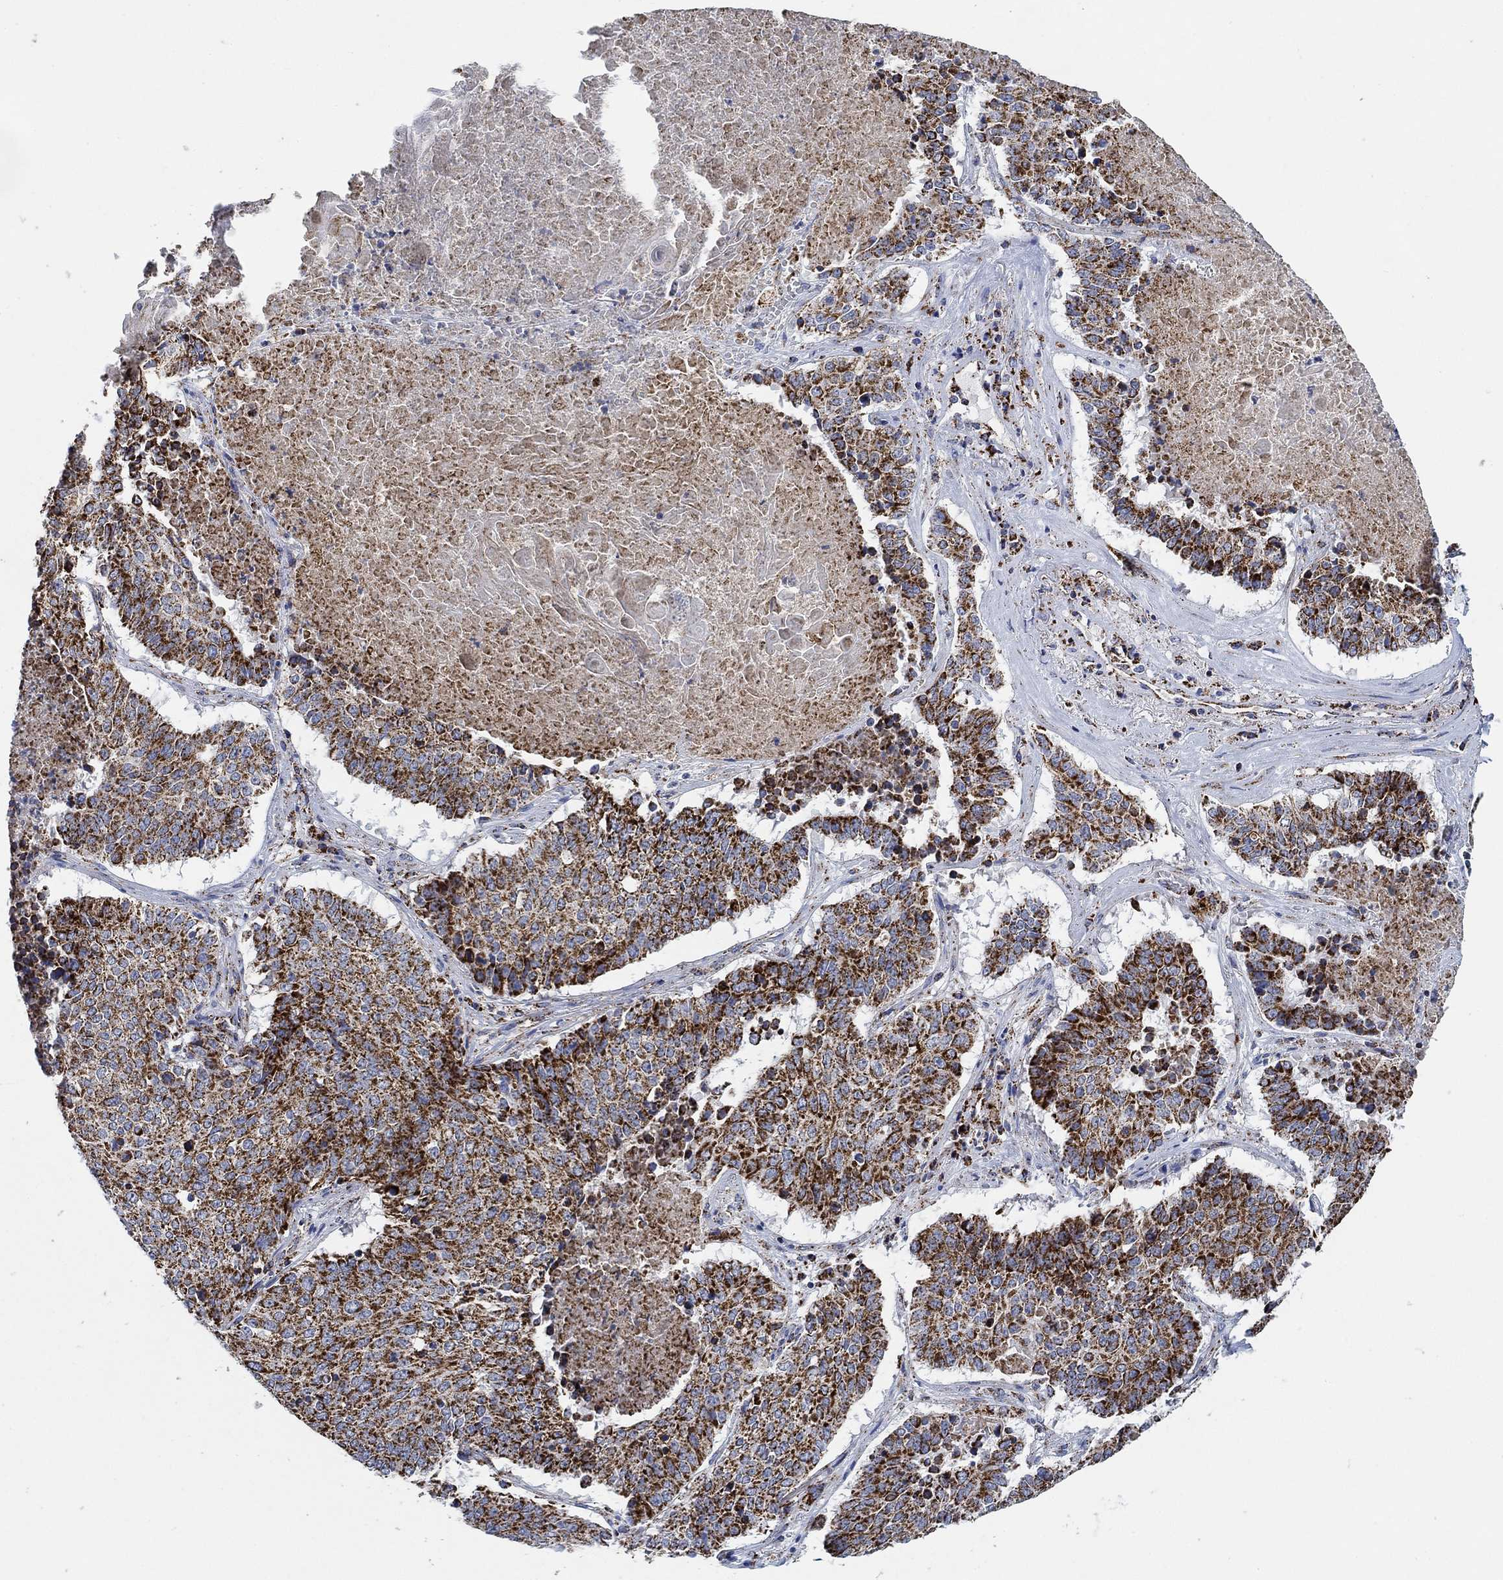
{"staining": {"intensity": "strong", "quantity": "25%-75%", "location": "cytoplasmic/membranous"}, "tissue": "lung cancer", "cell_type": "Tumor cells", "image_type": "cancer", "snomed": [{"axis": "morphology", "description": "Squamous cell carcinoma, NOS"}, {"axis": "topography", "description": "Lung"}], "caption": "The image exhibits immunohistochemical staining of lung squamous cell carcinoma. There is strong cytoplasmic/membranous staining is appreciated in about 25%-75% of tumor cells.", "gene": "NDUFS3", "patient": {"sex": "male", "age": 64}}